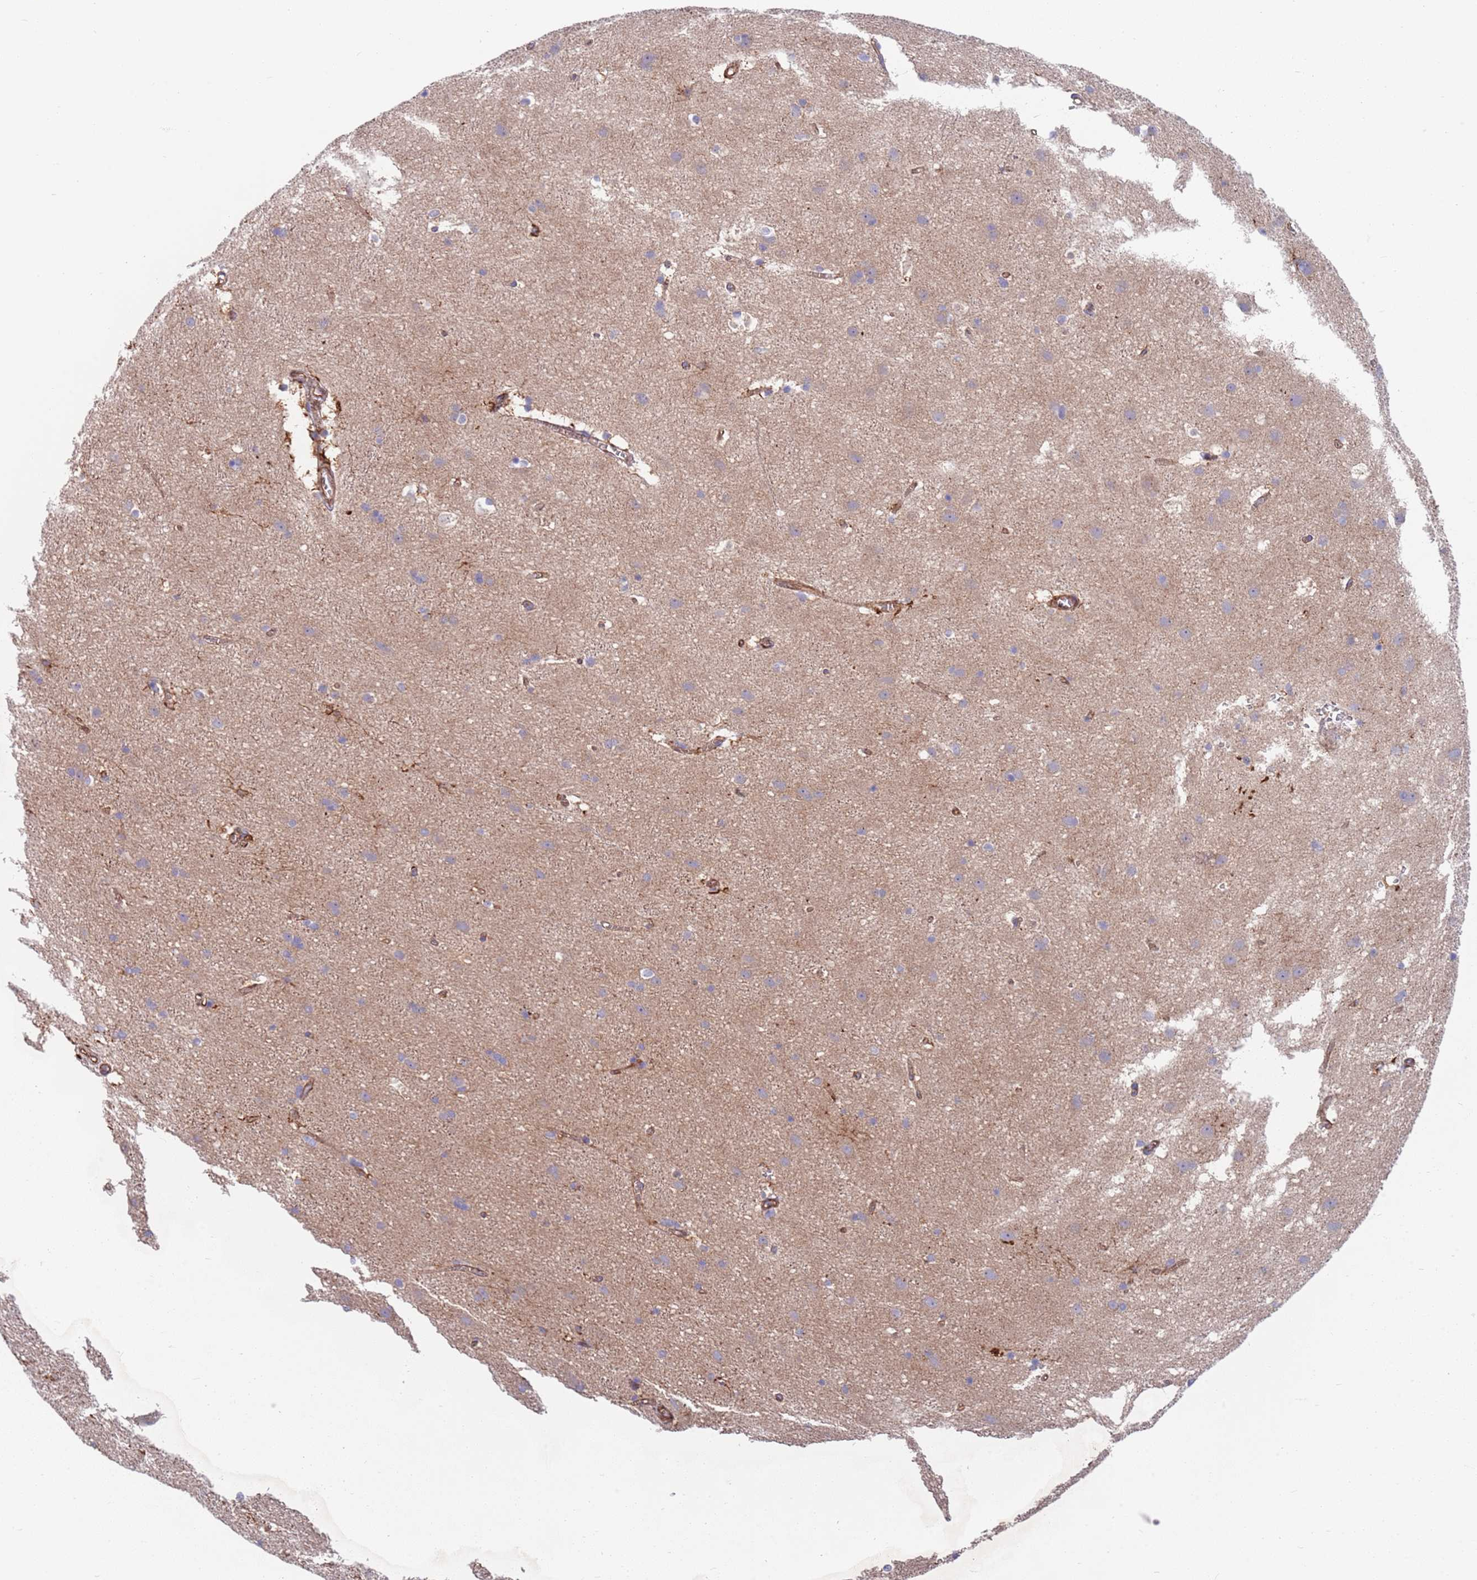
{"staining": {"intensity": "strong", "quantity": ">75%", "location": "cytoplasmic/membranous"}, "tissue": "cerebral cortex", "cell_type": "Endothelial cells", "image_type": "normal", "snomed": [{"axis": "morphology", "description": "Normal tissue, NOS"}, {"axis": "topography", "description": "Cerebral cortex"}], "caption": "Strong cytoplasmic/membranous protein positivity is seen in about >75% of endothelial cells in cerebral cortex. Using DAB (3,3'-diaminobenzidine) (brown) and hematoxylin (blue) stains, captured at high magnification using brightfield microscopy.", "gene": "JAKMIP2", "patient": {"sex": "male", "age": 54}}